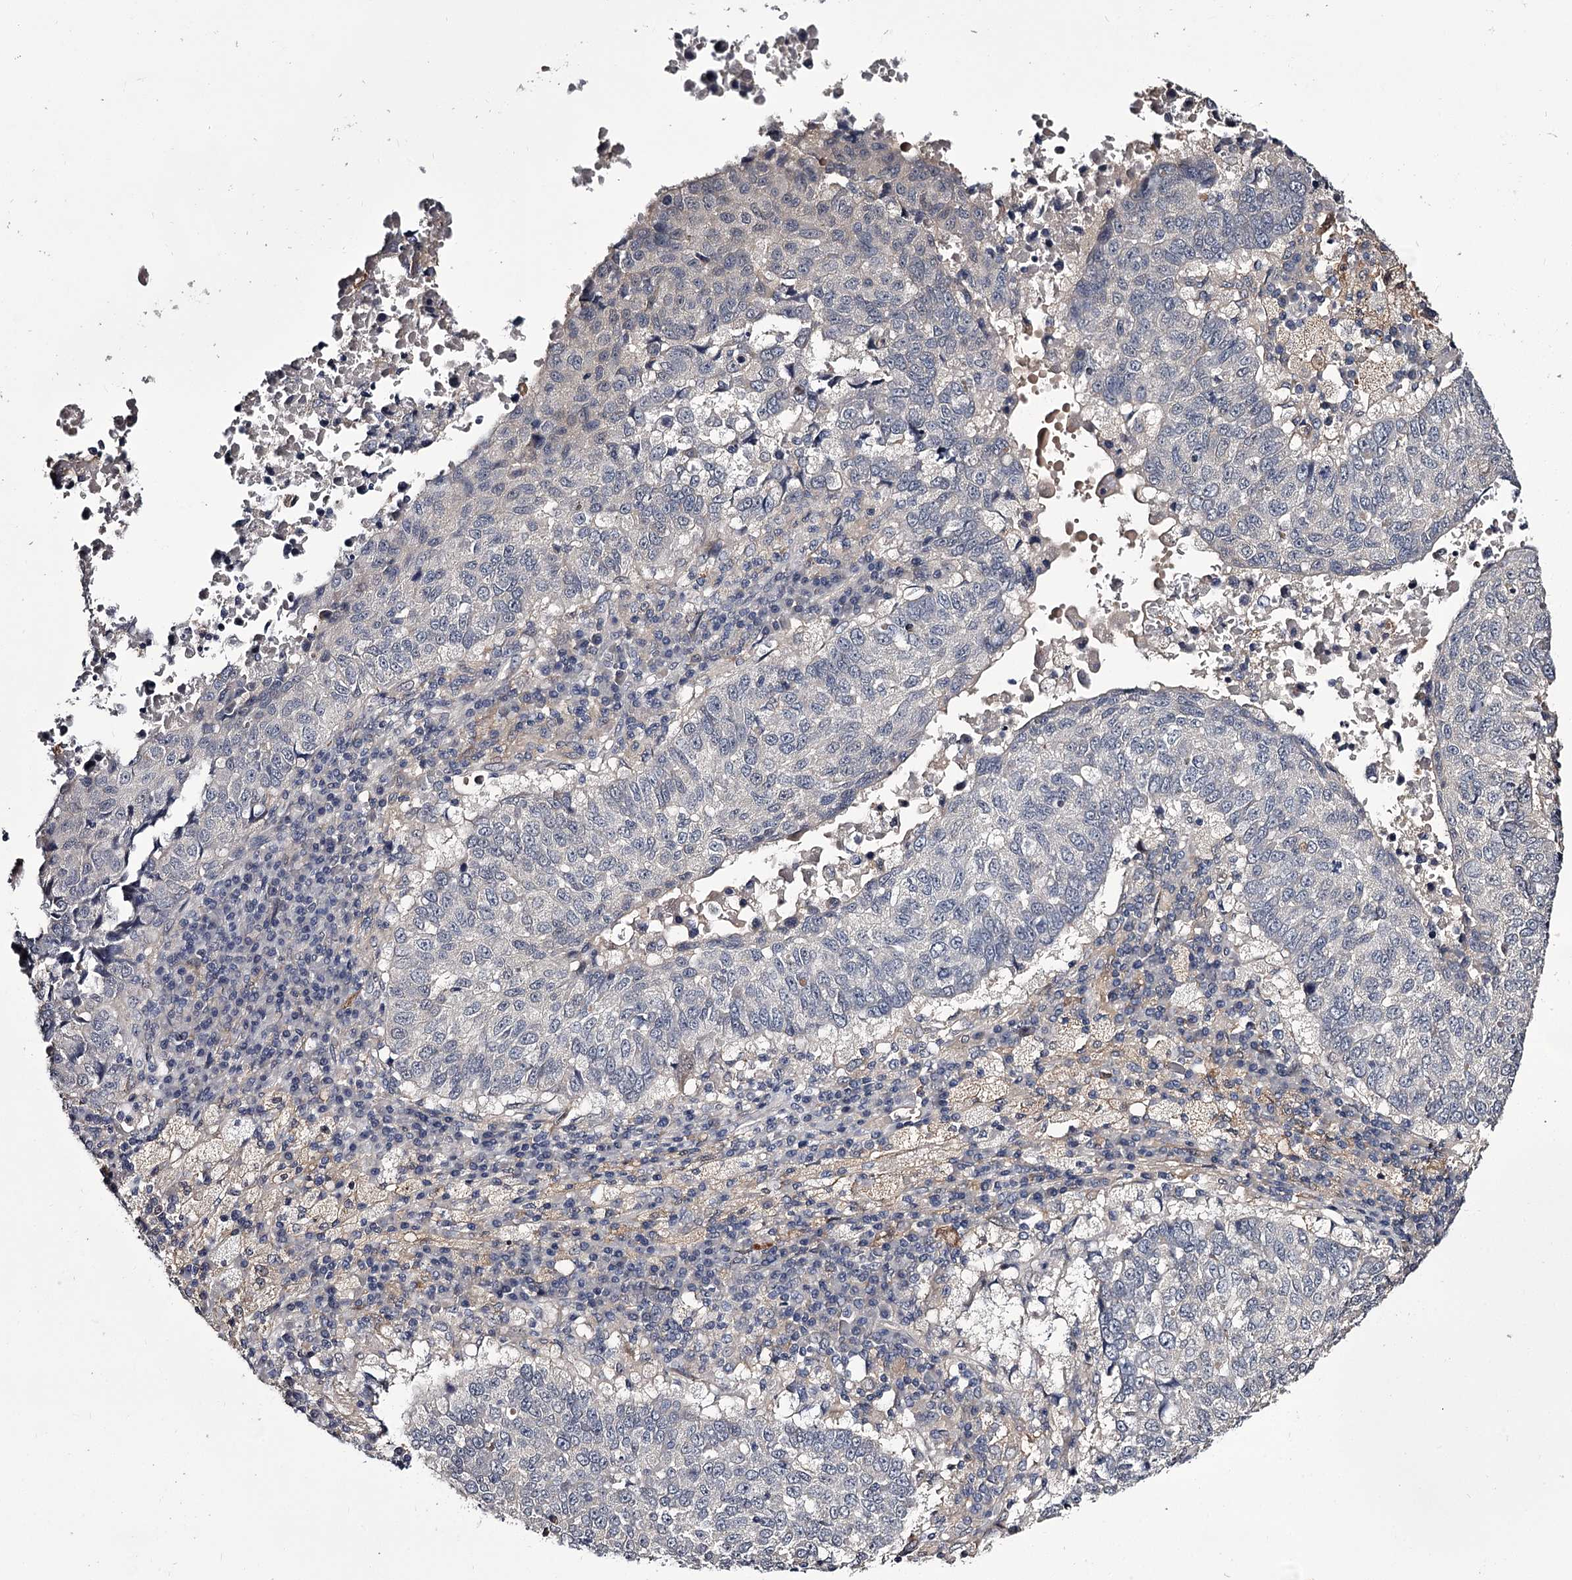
{"staining": {"intensity": "negative", "quantity": "none", "location": "none"}, "tissue": "lung cancer", "cell_type": "Tumor cells", "image_type": "cancer", "snomed": [{"axis": "morphology", "description": "Squamous cell carcinoma, NOS"}, {"axis": "topography", "description": "Lung"}], "caption": "Tumor cells are negative for protein expression in human lung cancer.", "gene": "GSTO1", "patient": {"sex": "male", "age": 73}}